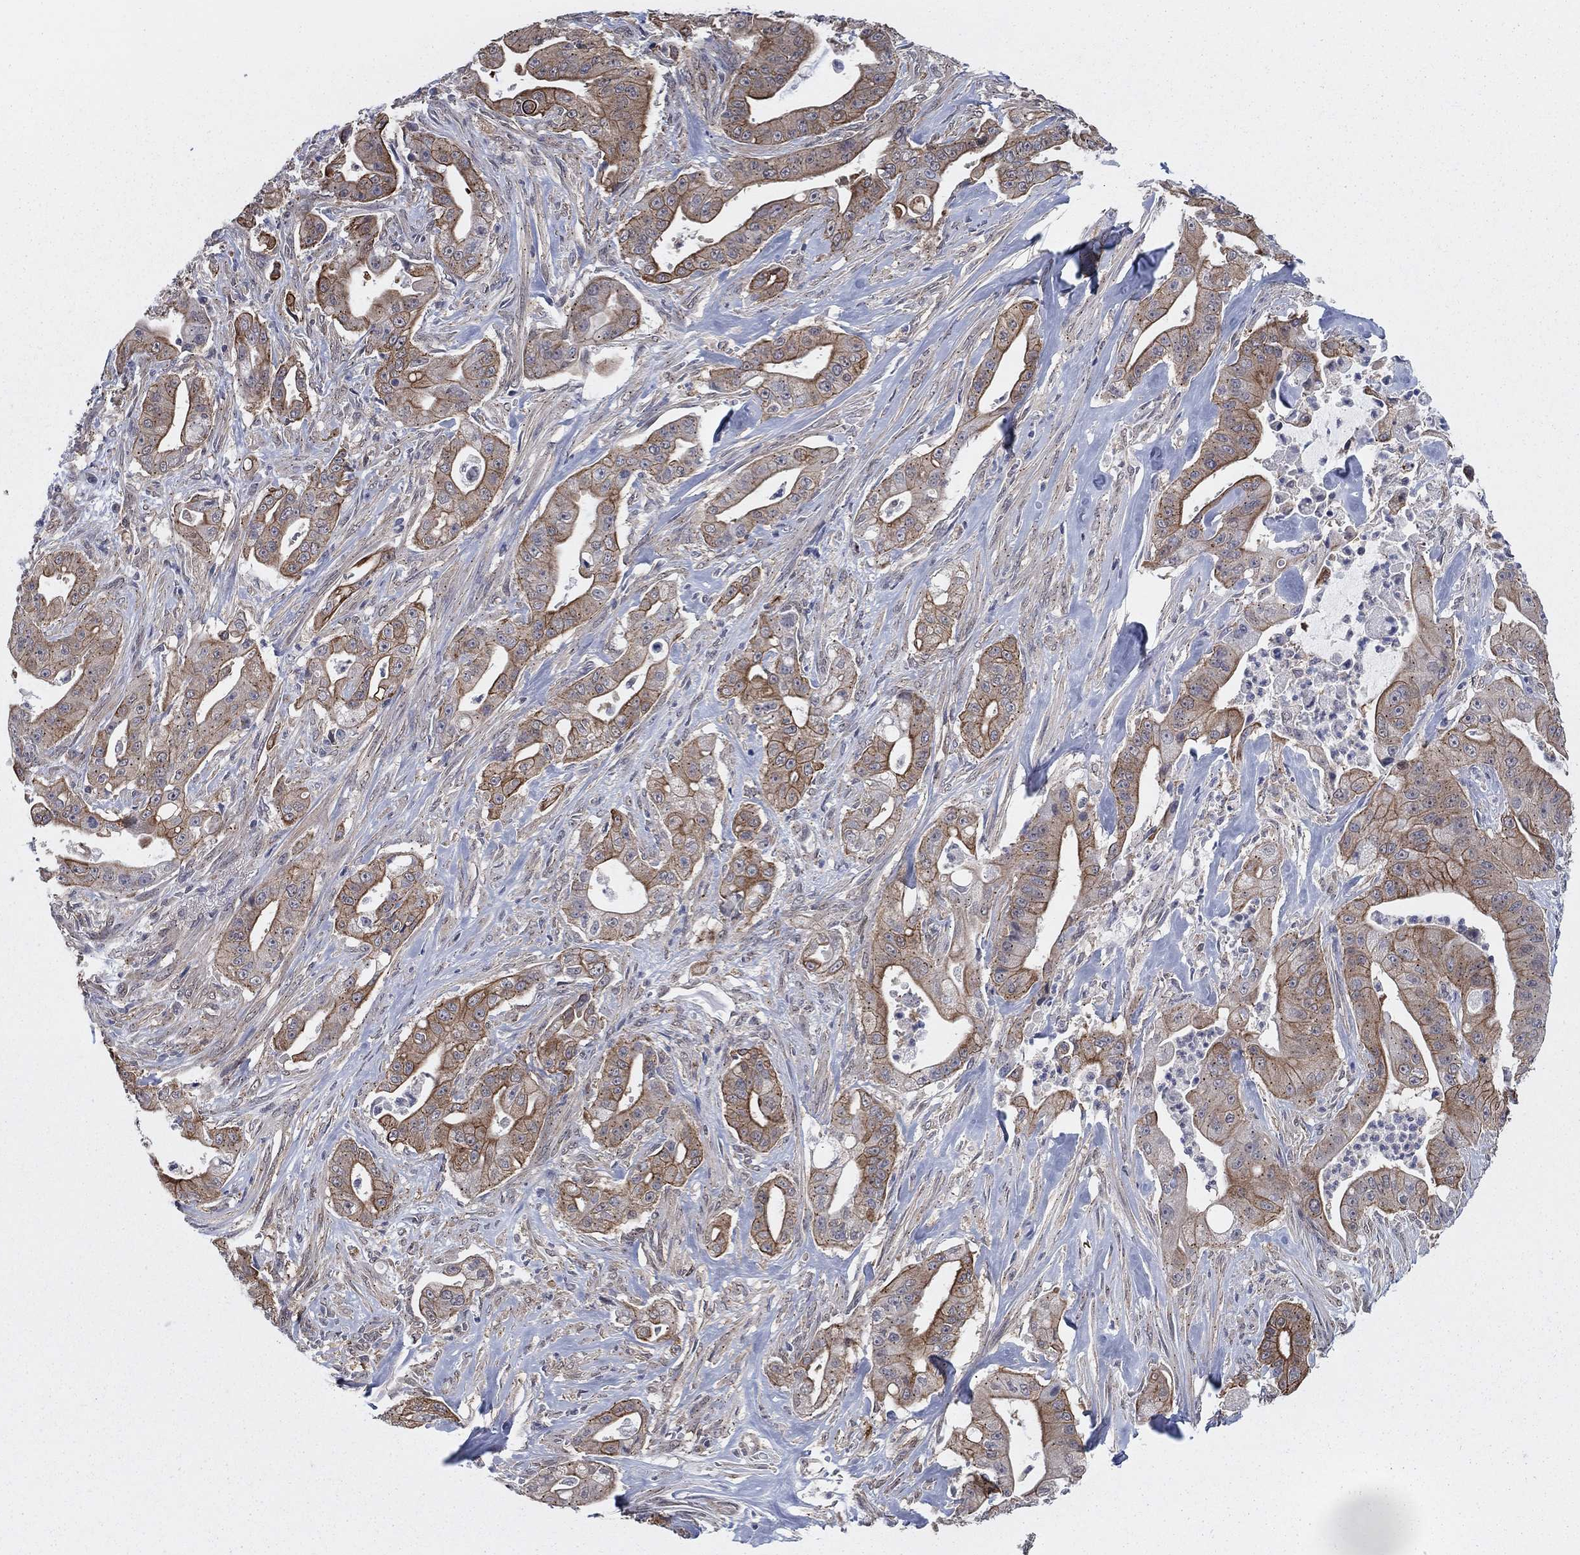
{"staining": {"intensity": "strong", "quantity": "25%-75%", "location": "cytoplasmic/membranous"}, "tissue": "pancreatic cancer", "cell_type": "Tumor cells", "image_type": "cancer", "snomed": [{"axis": "morphology", "description": "Normal tissue, NOS"}, {"axis": "morphology", "description": "Inflammation, NOS"}, {"axis": "morphology", "description": "Adenocarcinoma, NOS"}, {"axis": "topography", "description": "Pancreas"}], "caption": "Approximately 25%-75% of tumor cells in human adenocarcinoma (pancreatic) demonstrate strong cytoplasmic/membranous protein positivity as visualized by brown immunohistochemical staining.", "gene": "SH3RF1", "patient": {"sex": "male", "age": 57}}